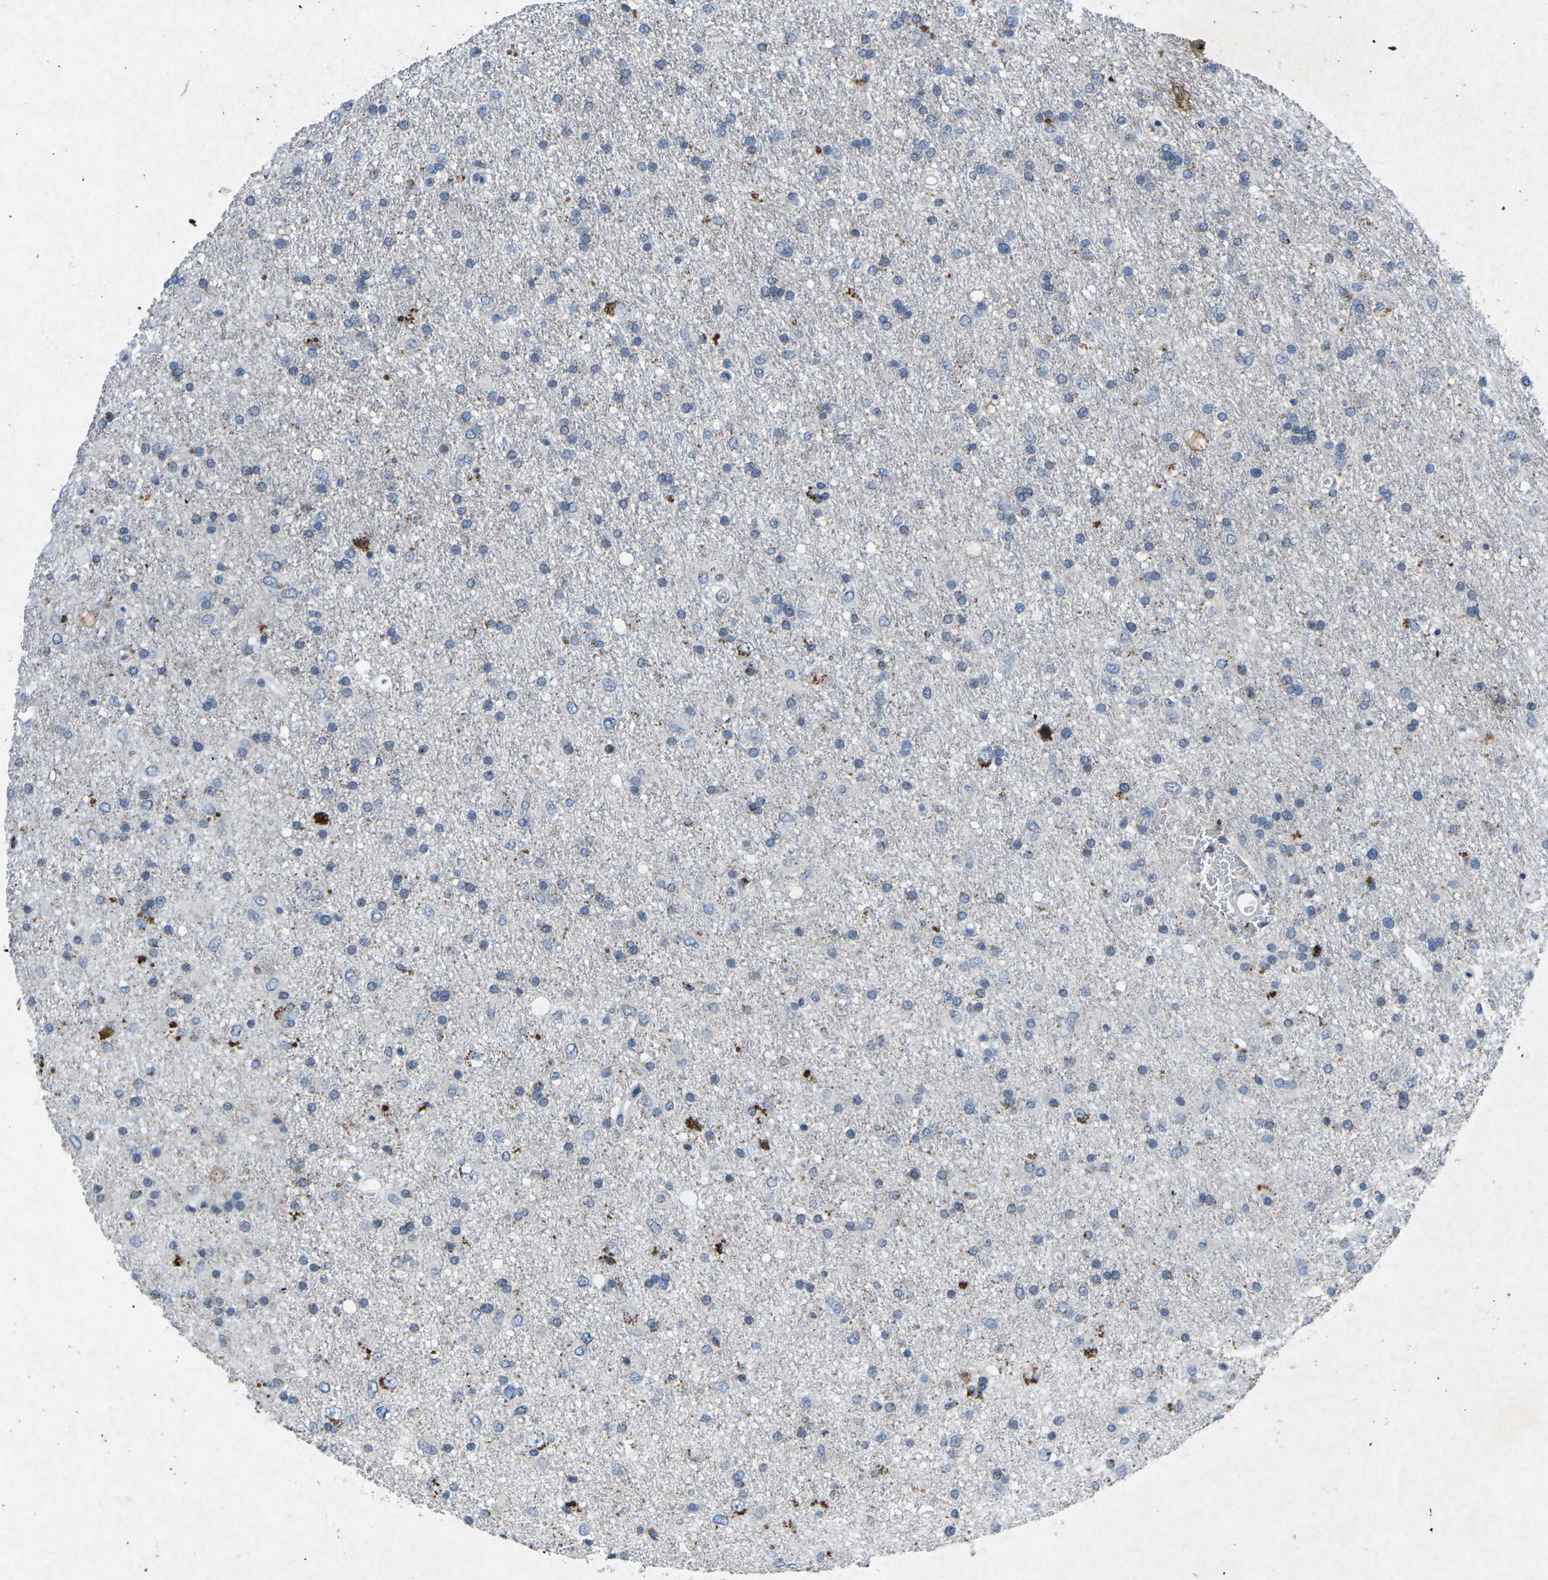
{"staining": {"intensity": "negative", "quantity": "none", "location": "none"}, "tissue": "glioma", "cell_type": "Tumor cells", "image_type": "cancer", "snomed": [{"axis": "morphology", "description": "Glioma, malignant, Low grade"}, {"axis": "topography", "description": "Brain"}], "caption": "Immunohistochemical staining of malignant glioma (low-grade) demonstrates no significant staining in tumor cells.", "gene": "PLG", "patient": {"sex": "male", "age": 77}}